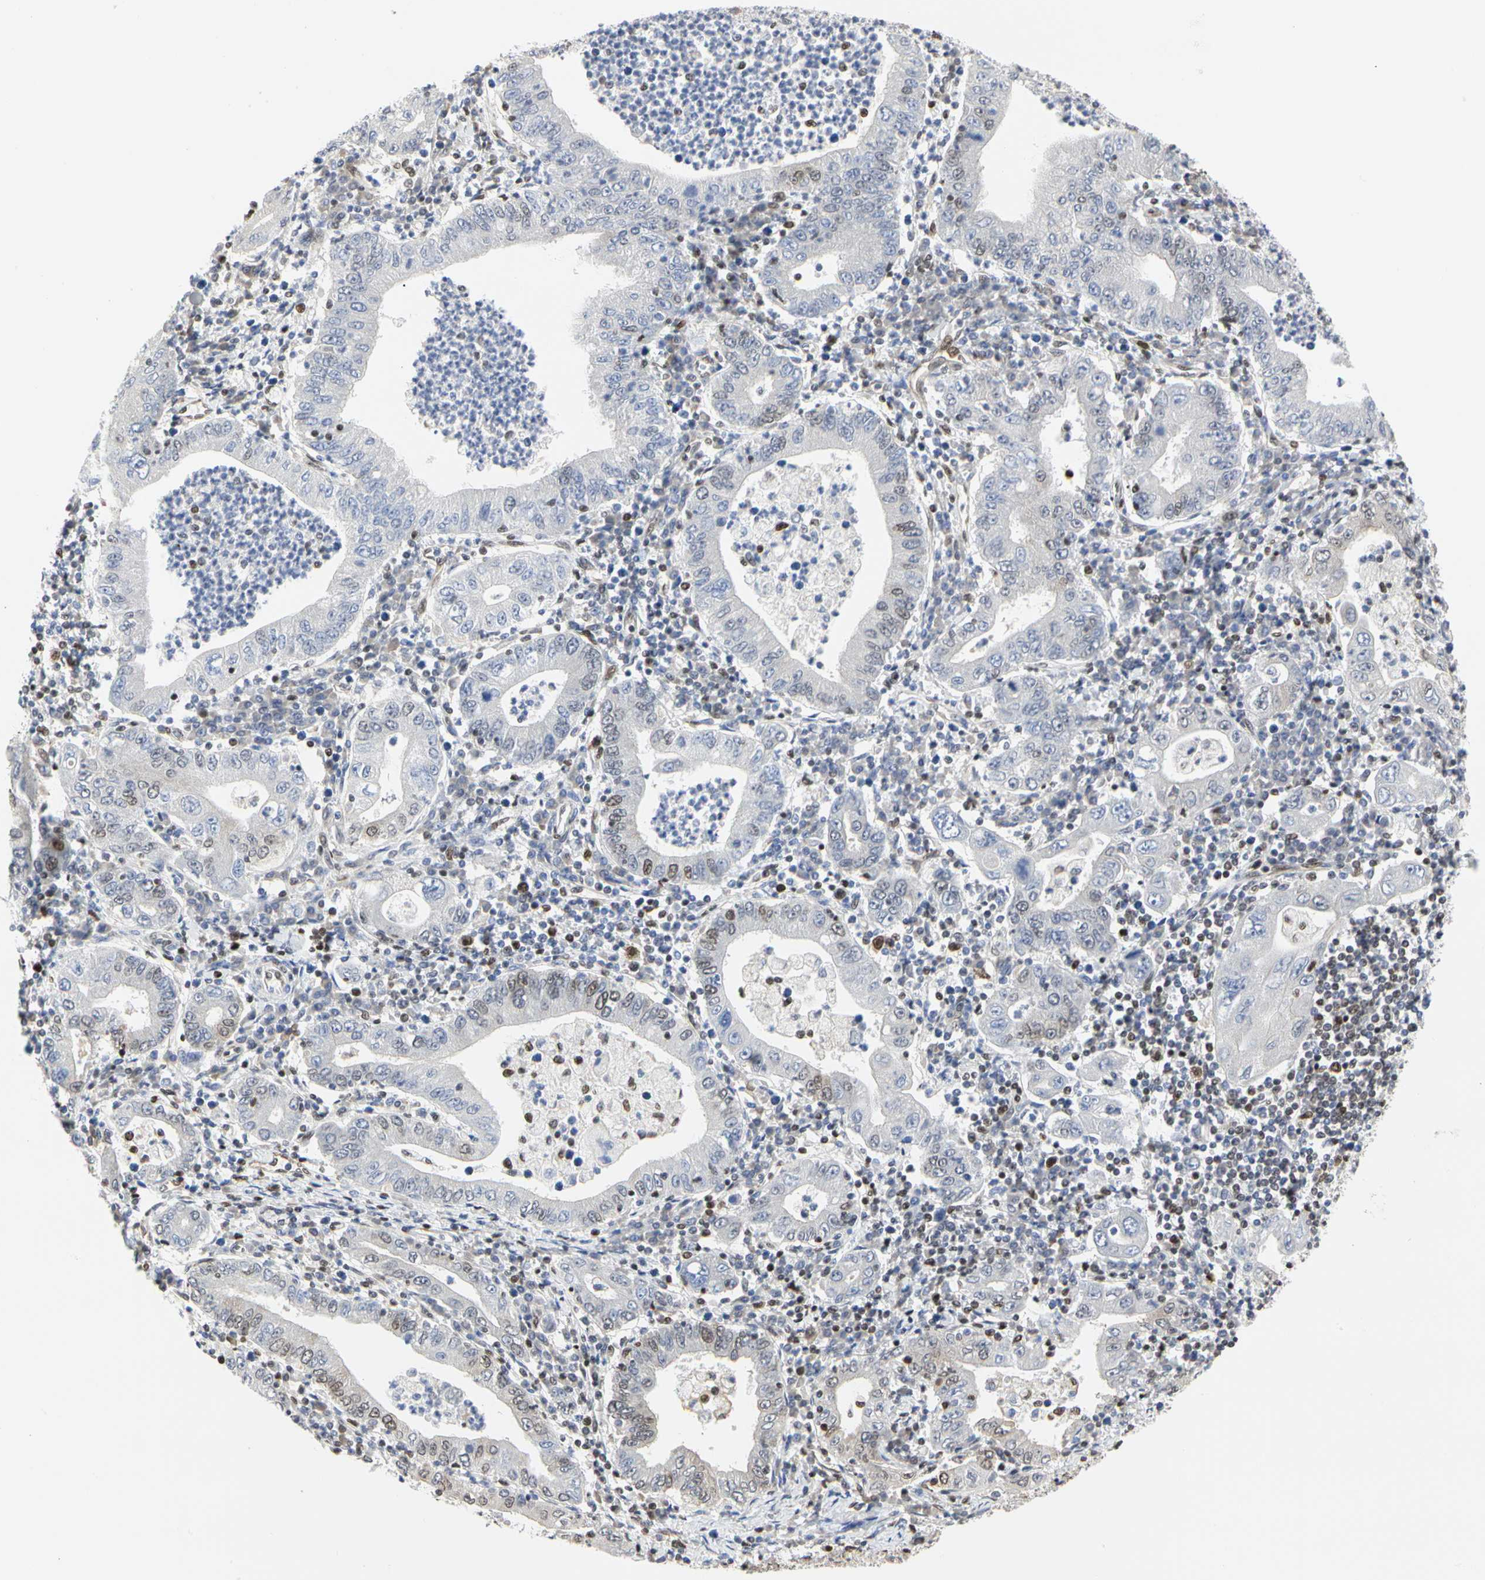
{"staining": {"intensity": "weak", "quantity": "<25%", "location": "nuclear"}, "tissue": "stomach cancer", "cell_type": "Tumor cells", "image_type": "cancer", "snomed": [{"axis": "morphology", "description": "Normal tissue, NOS"}, {"axis": "morphology", "description": "Adenocarcinoma, NOS"}, {"axis": "topography", "description": "Esophagus"}, {"axis": "topography", "description": "Stomach, upper"}, {"axis": "topography", "description": "Peripheral nerve tissue"}], "caption": "Tumor cells are negative for brown protein staining in adenocarcinoma (stomach). The staining was performed using DAB (3,3'-diaminobenzidine) to visualize the protein expression in brown, while the nuclei were stained in blue with hematoxylin (Magnification: 20x).", "gene": "PRMT3", "patient": {"sex": "male", "age": 62}}